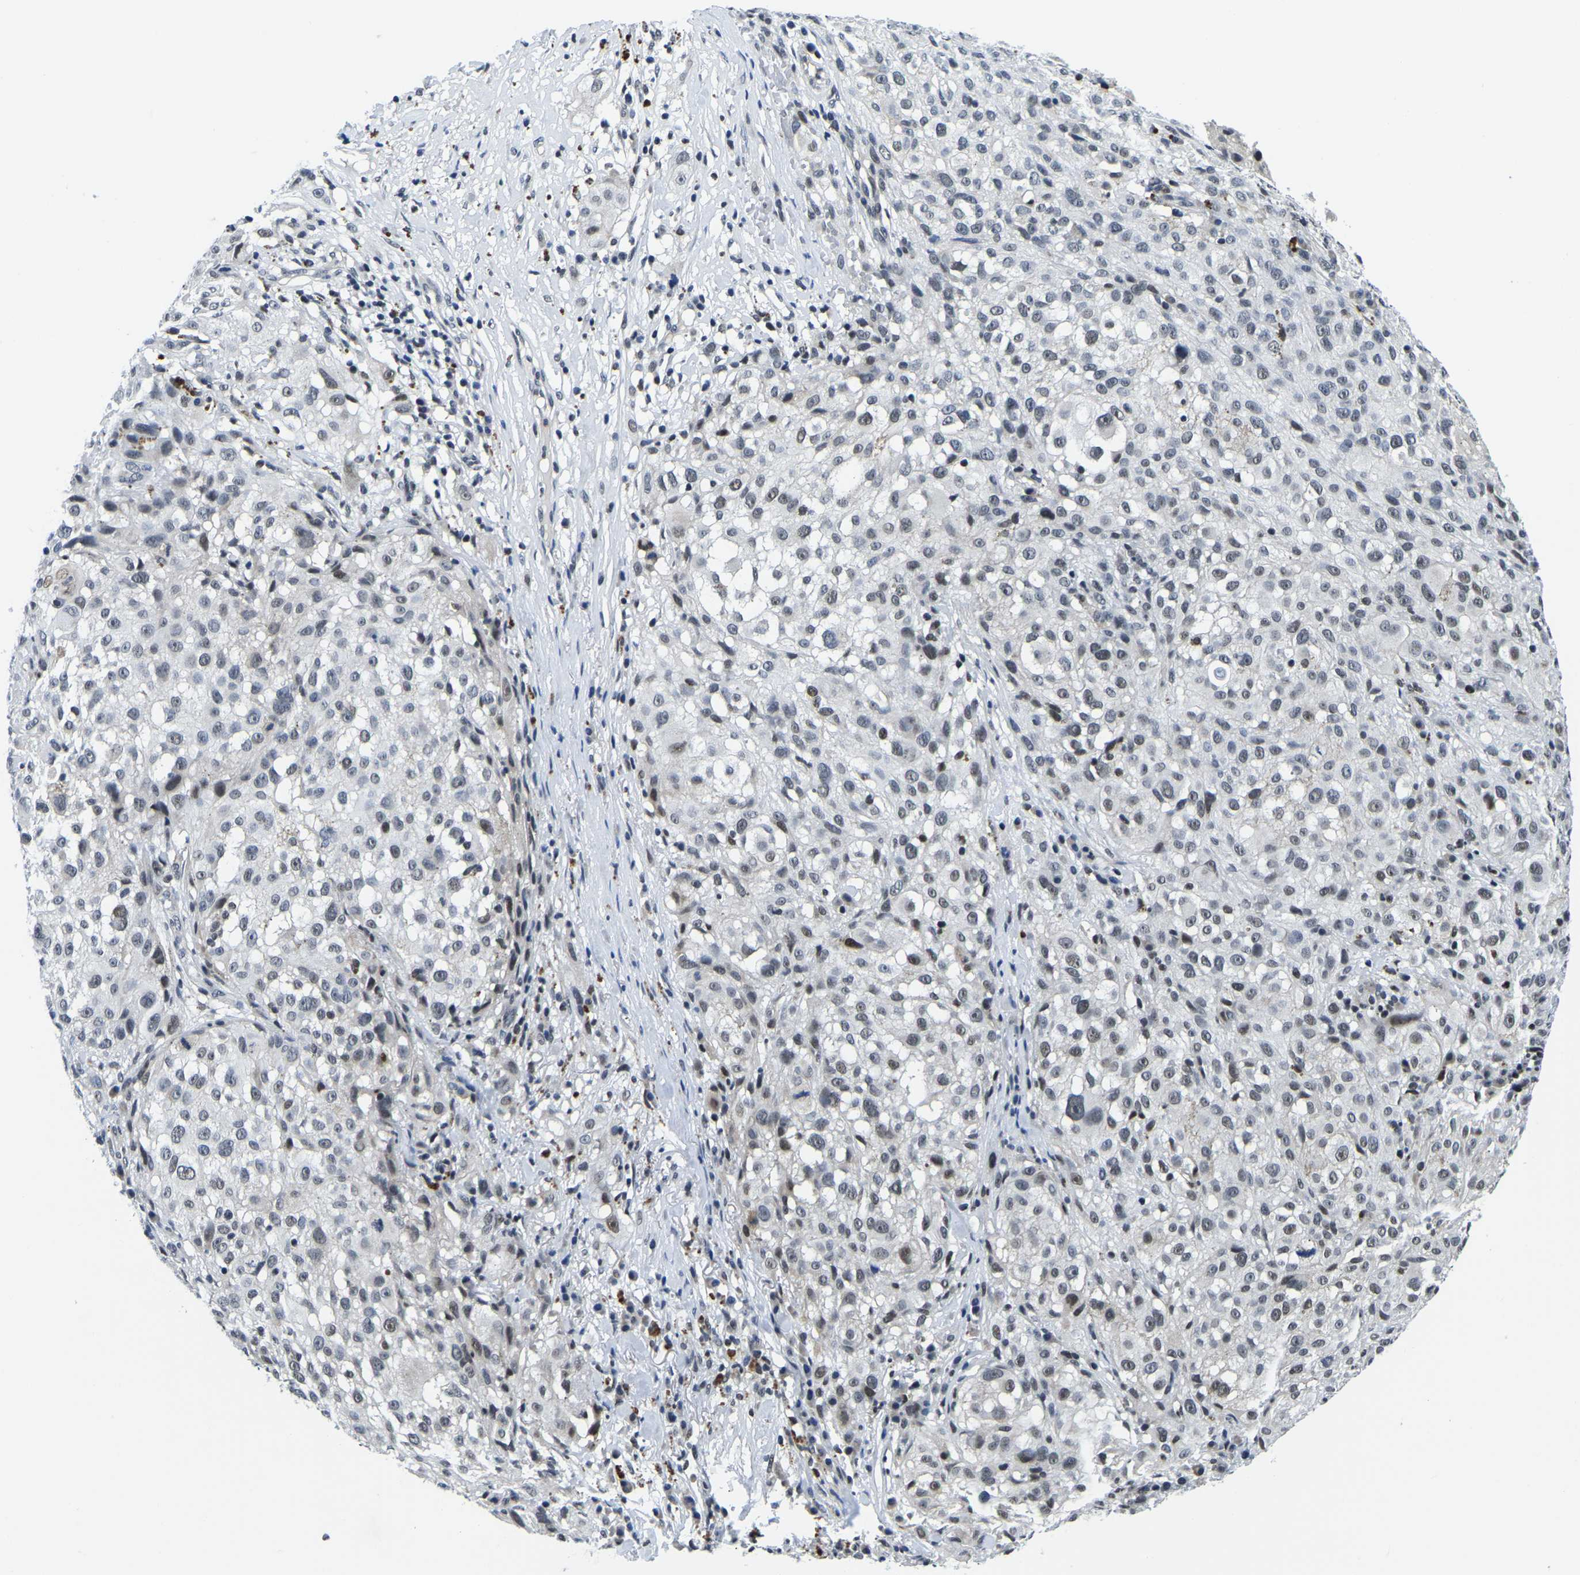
{"staining": {"intensity": "weak", "quantity": "<25%", "location": "nuclear"}, "tissue": "melanoma", "cell_type": "Tumor cells", "image_type": "cancer", "snomed": [{"axis": "morphology", "description": "Necrosis, NOS"}, {"axis": "morphology", "description": "Malignant melanoma, NOS"}, {"axis": "topography", "description": "Skin"}], "caption": "There is no significant positivity in tumor cells of melanoma.", "gene": "POLDIP3", "patient": {"sex": "female", "age": 87}}